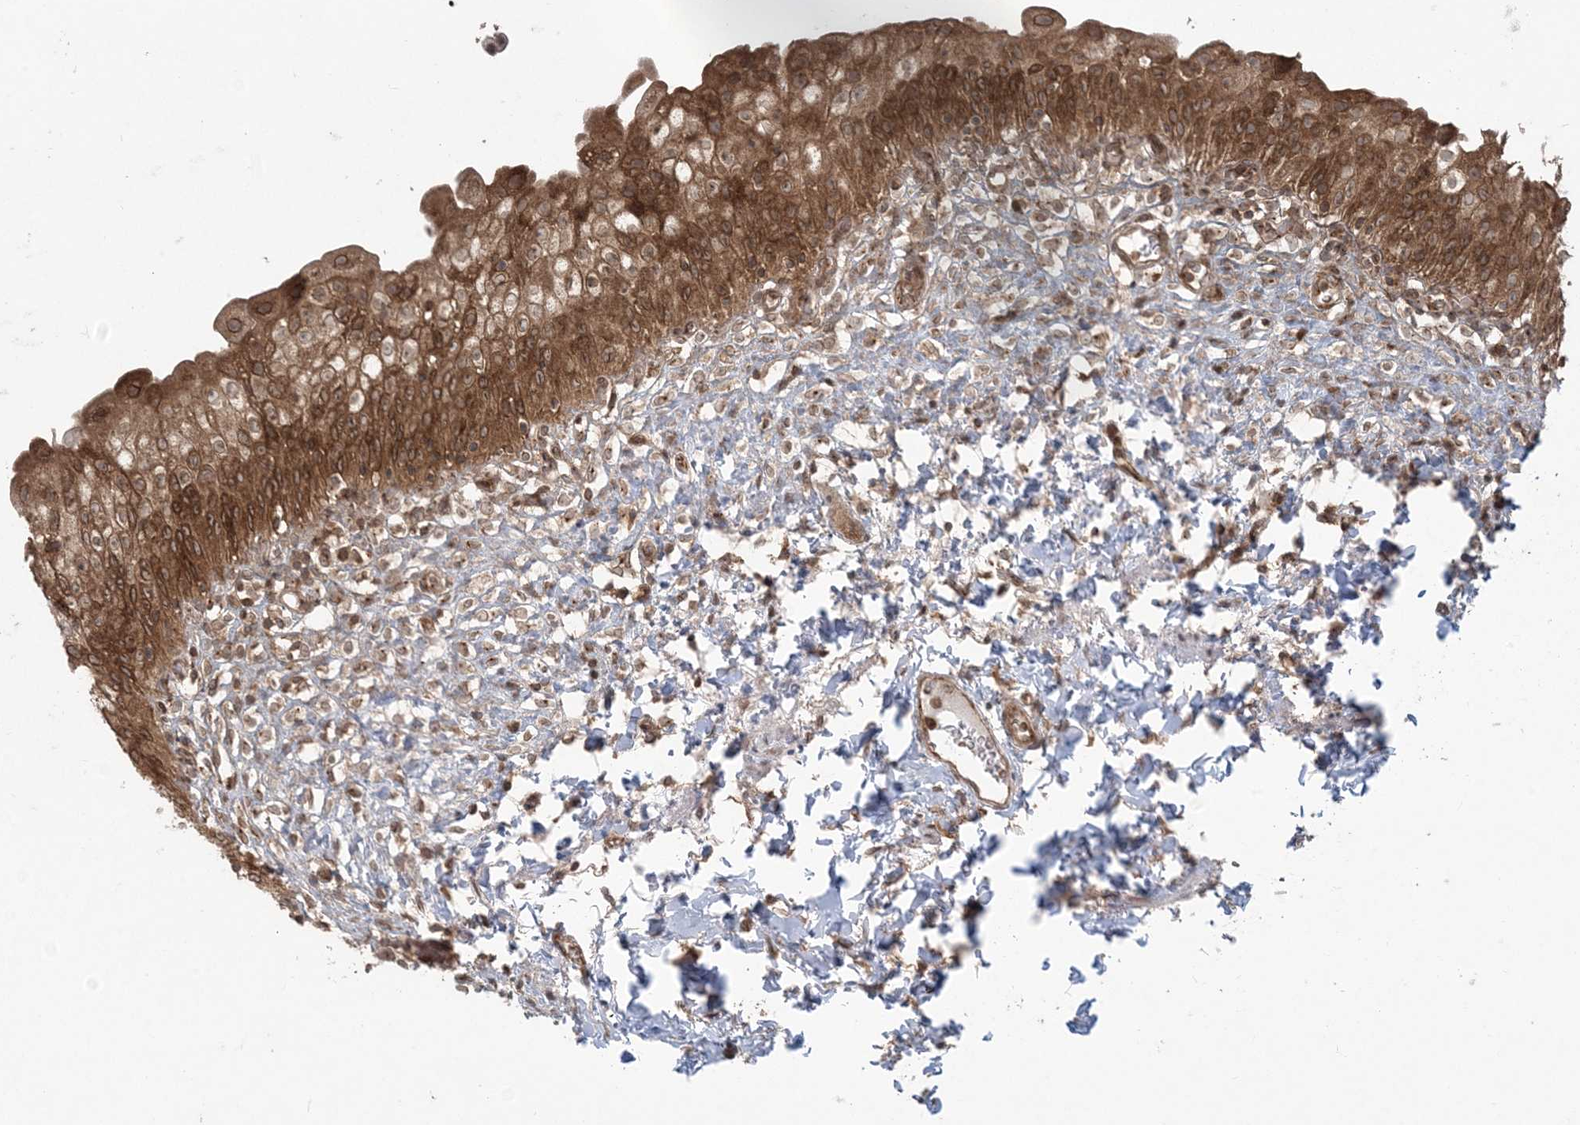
{"staining": {"intensity": "strong", "quantity": ">75%", "location": "cytoplasmic/membranous,nuclear"}, "tissue": "urinary bladder", "cell_type": "Urothelial cells", "image_type": "normal", "snomed": [{"axis": "morphology", "description": "Normal tissue, NOS"}, {"axis": "topography", "description": "Urinary bladder"}], "caption": "Immunohistochemical staining of unremarkable human urinary bladder displays high levels of strong cytoplasmic/membranous,nuclear staining in approximately >75% of urothelial cells.", "gene": "DDX19B", "patient": {"sex": "male", "age": 55}}